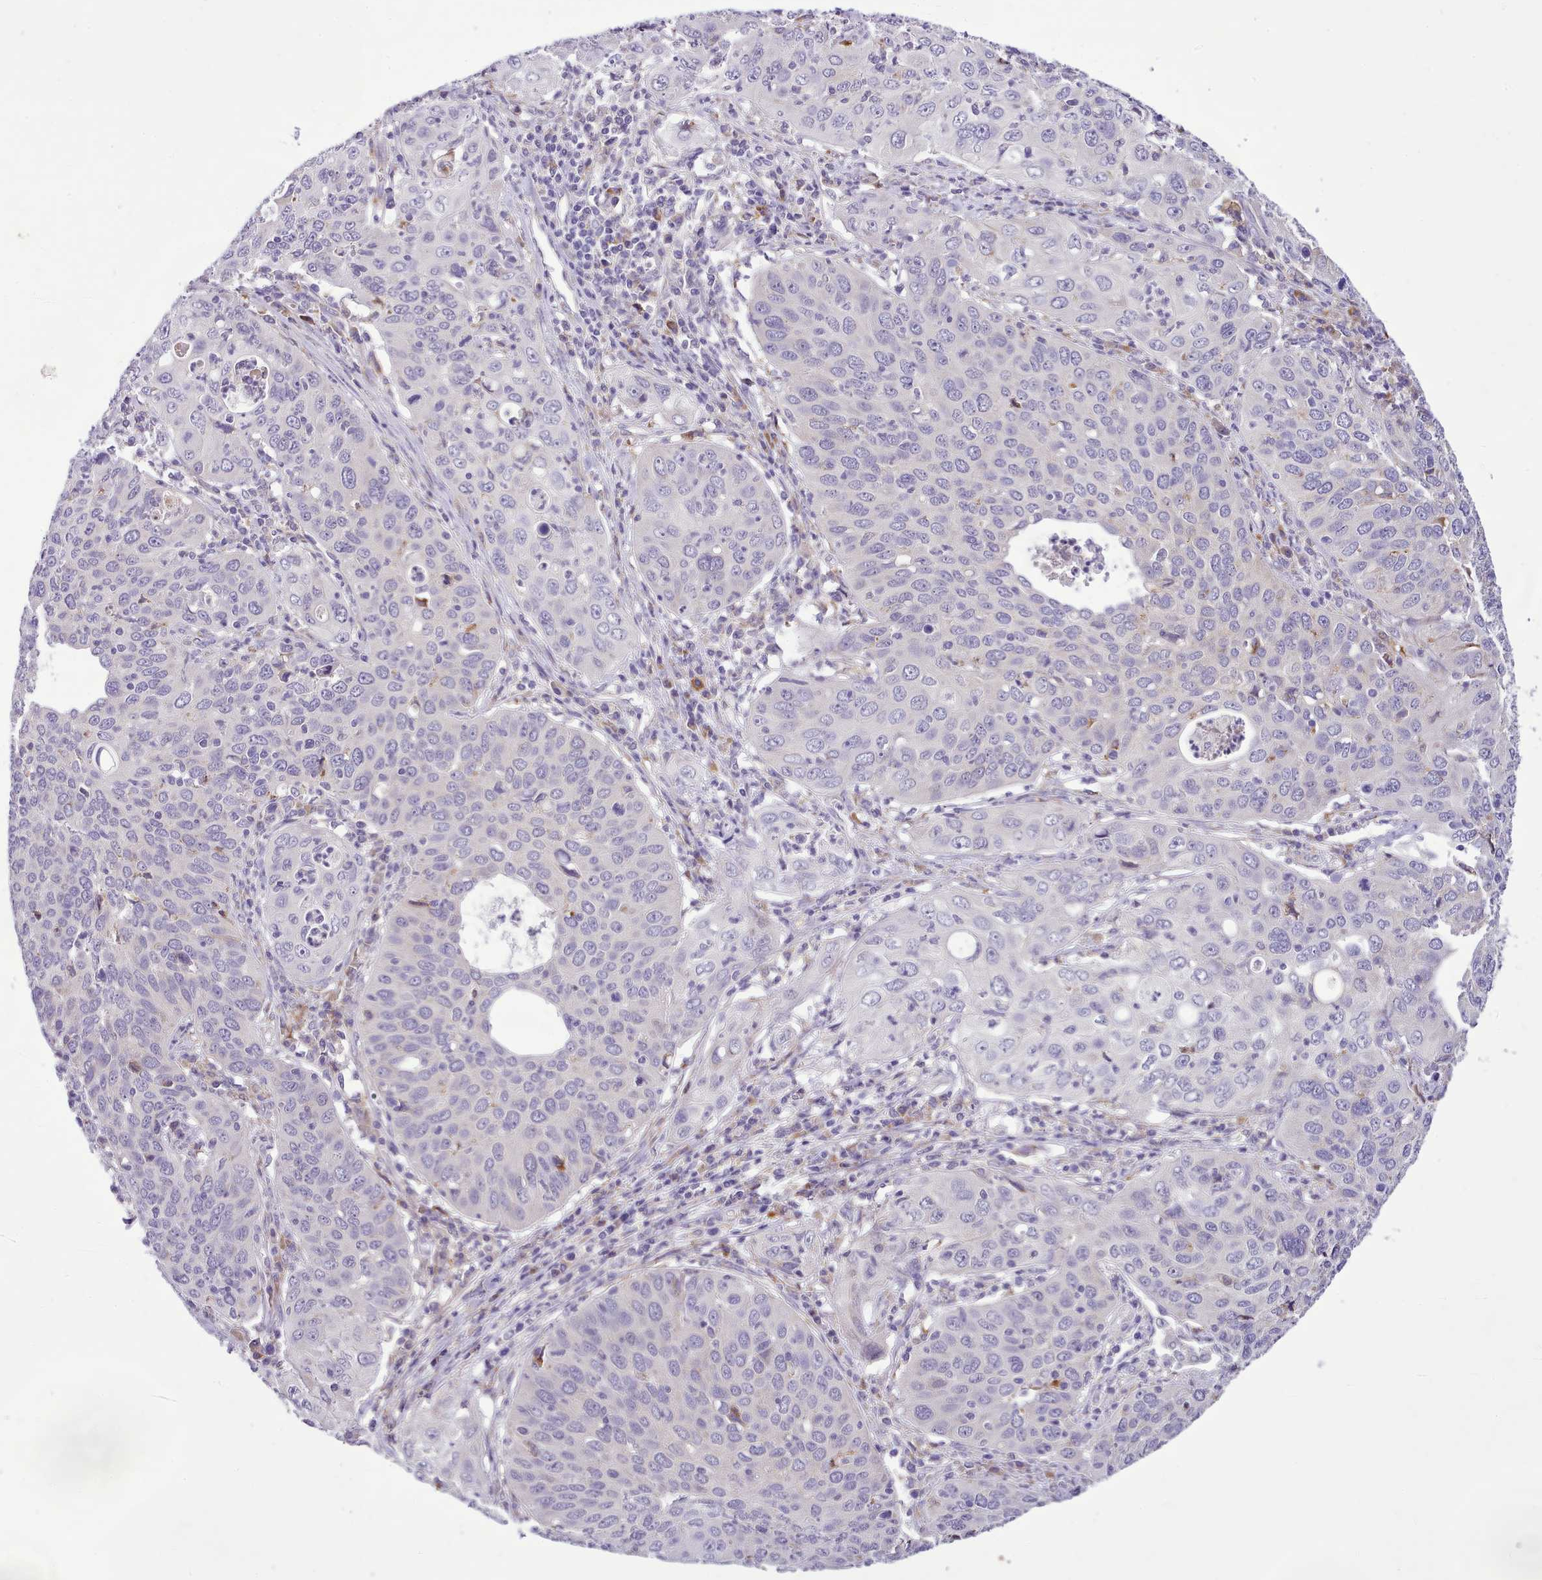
{"staining": {"intensity": "negative", "quantity": "none", "location": "none"}, "tissue": "cervical cancer", "cell_type": "Tumor cells", "image_type": "cancer", "snomed": [{"axis": "morphology", "description": "Squamous cell carcinoma, NOS"}, {"axis": "topography", "description": "Cervix"}], "caption": "High power microscopy histopathology image of an immunohistochemistry photomicrograph of squamous cell carcinoma (cervical), revealing no significant positivity in tumor cells.", "gene": "FAM83E", "patient": {"sex": "female", "age": 36}}